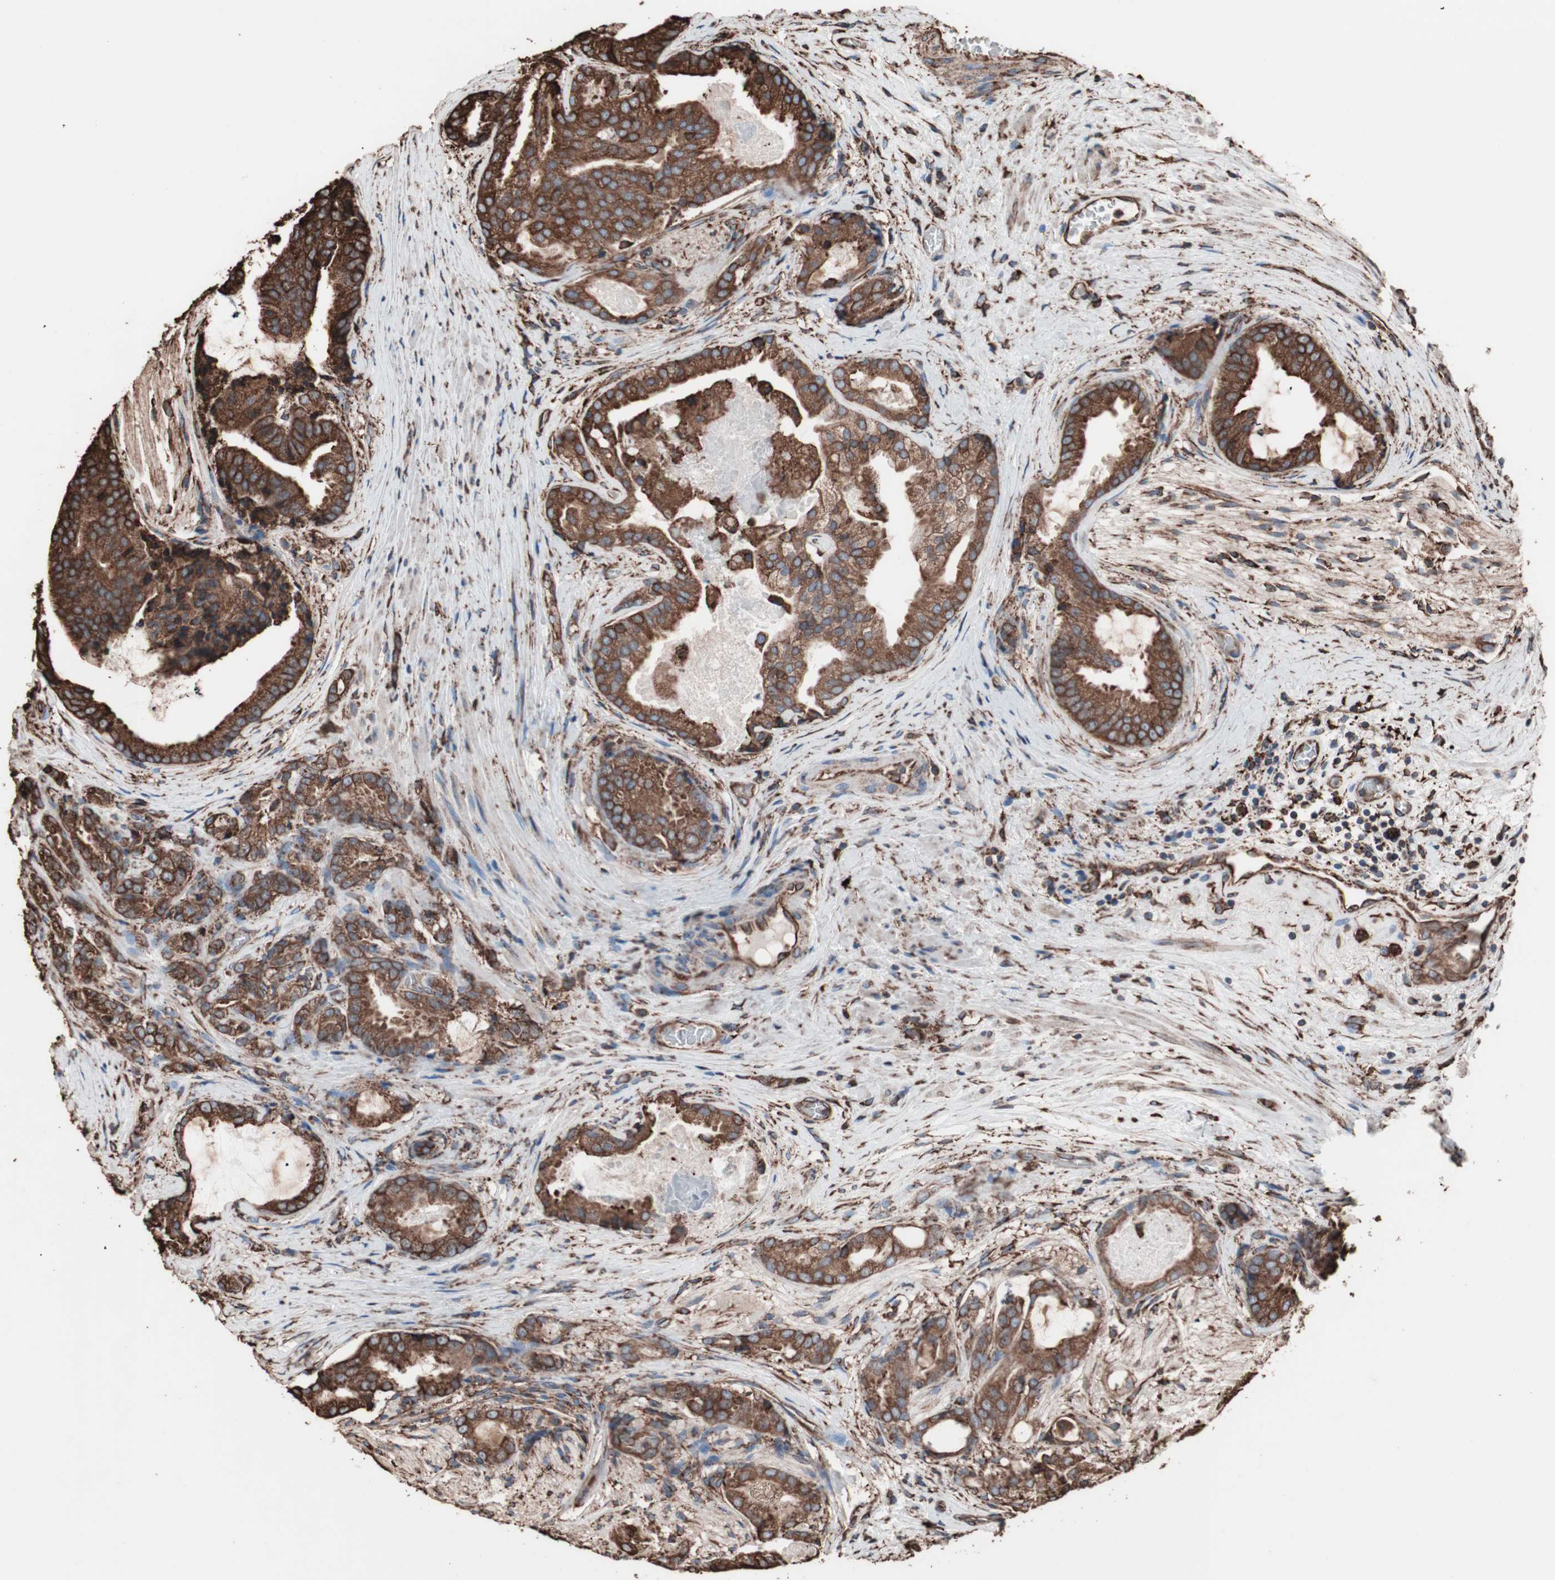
{"staining": {"intensity": "strong", "quantity": ">75%", "location": "cytoplasmic/membranous"}, "tissue": "prostate cancer", "cell_type": "Tumor cells", "image_type": "cancer", "snomed": [{"axis": "morphology", "description": "Adenocarcinoma, Low grade"}, {"axis": "topography", "description": "Prostate"}], "caption": "Immunohistochemistry micrograph of prostate cancer stained for a protein (brown), which demonstrates high levels of strong cytoplasmic/membranous expression in about >75% of tumor cells.", "gene": "HSP90B1", "patient": {"sex": "male", "age": 58}}